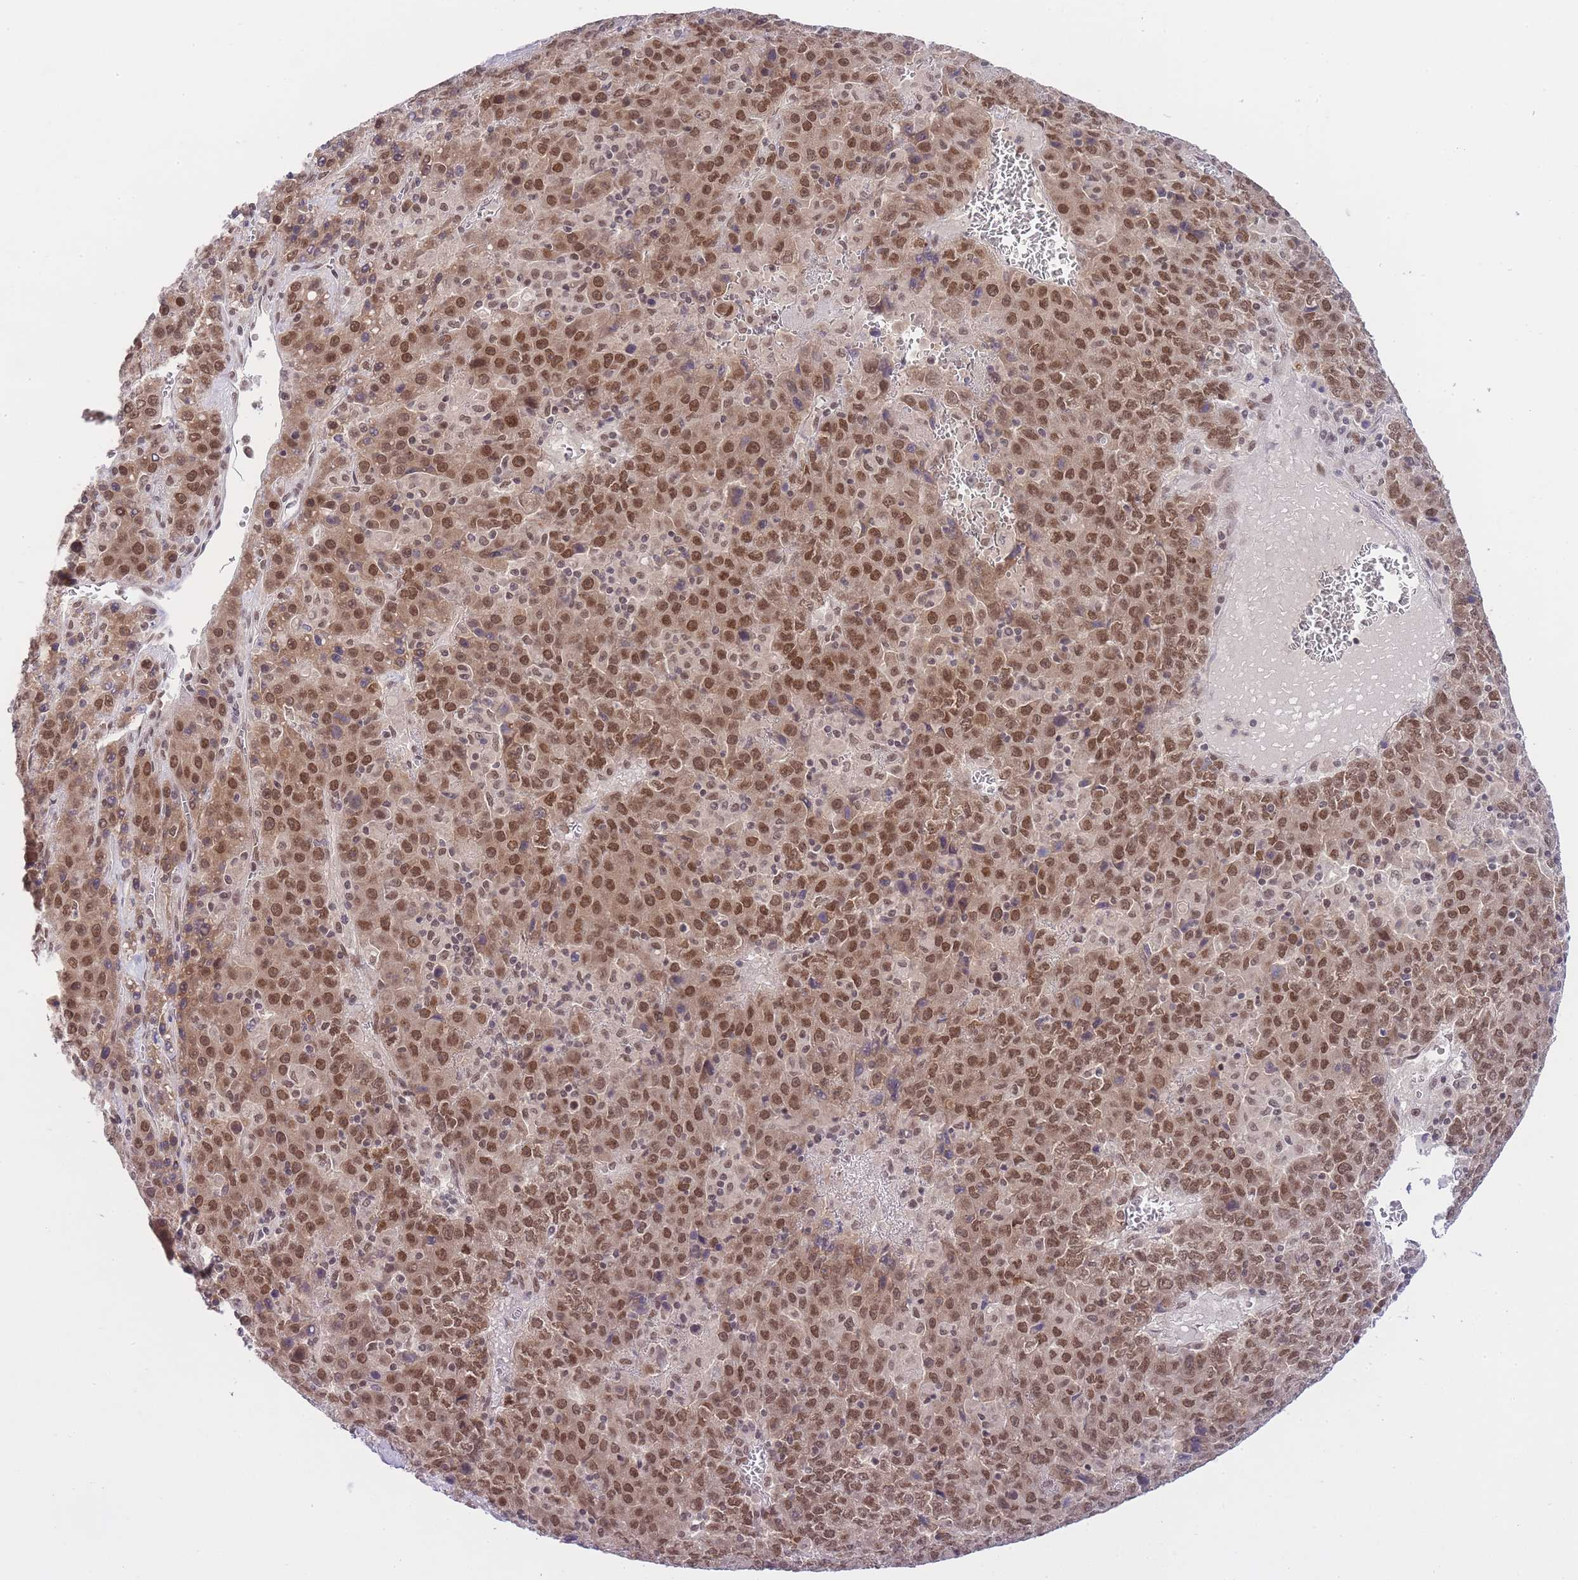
{"staining": {"intensity": "moderate", "quantity": ">75%", "location": "nuclear"}, "tissue": "liver cancer", "cell_type": "Tumor cells", "image_type": "cancer", "snomed": [{"axis": "morphology", "description": "Carcinoma, Hepatocellular, NOS"}, {"axis": "topography", "description": "Liver"}], "caption": "Moderate nuclear protein positivity is seen in about >75% of tumor cells in liver hepatocellular carcinoma. (Brightfield microscopy of DAB IHC at high magnification).", "gene": "TMED3", "patient": {"sex": "female", "age": 53}}